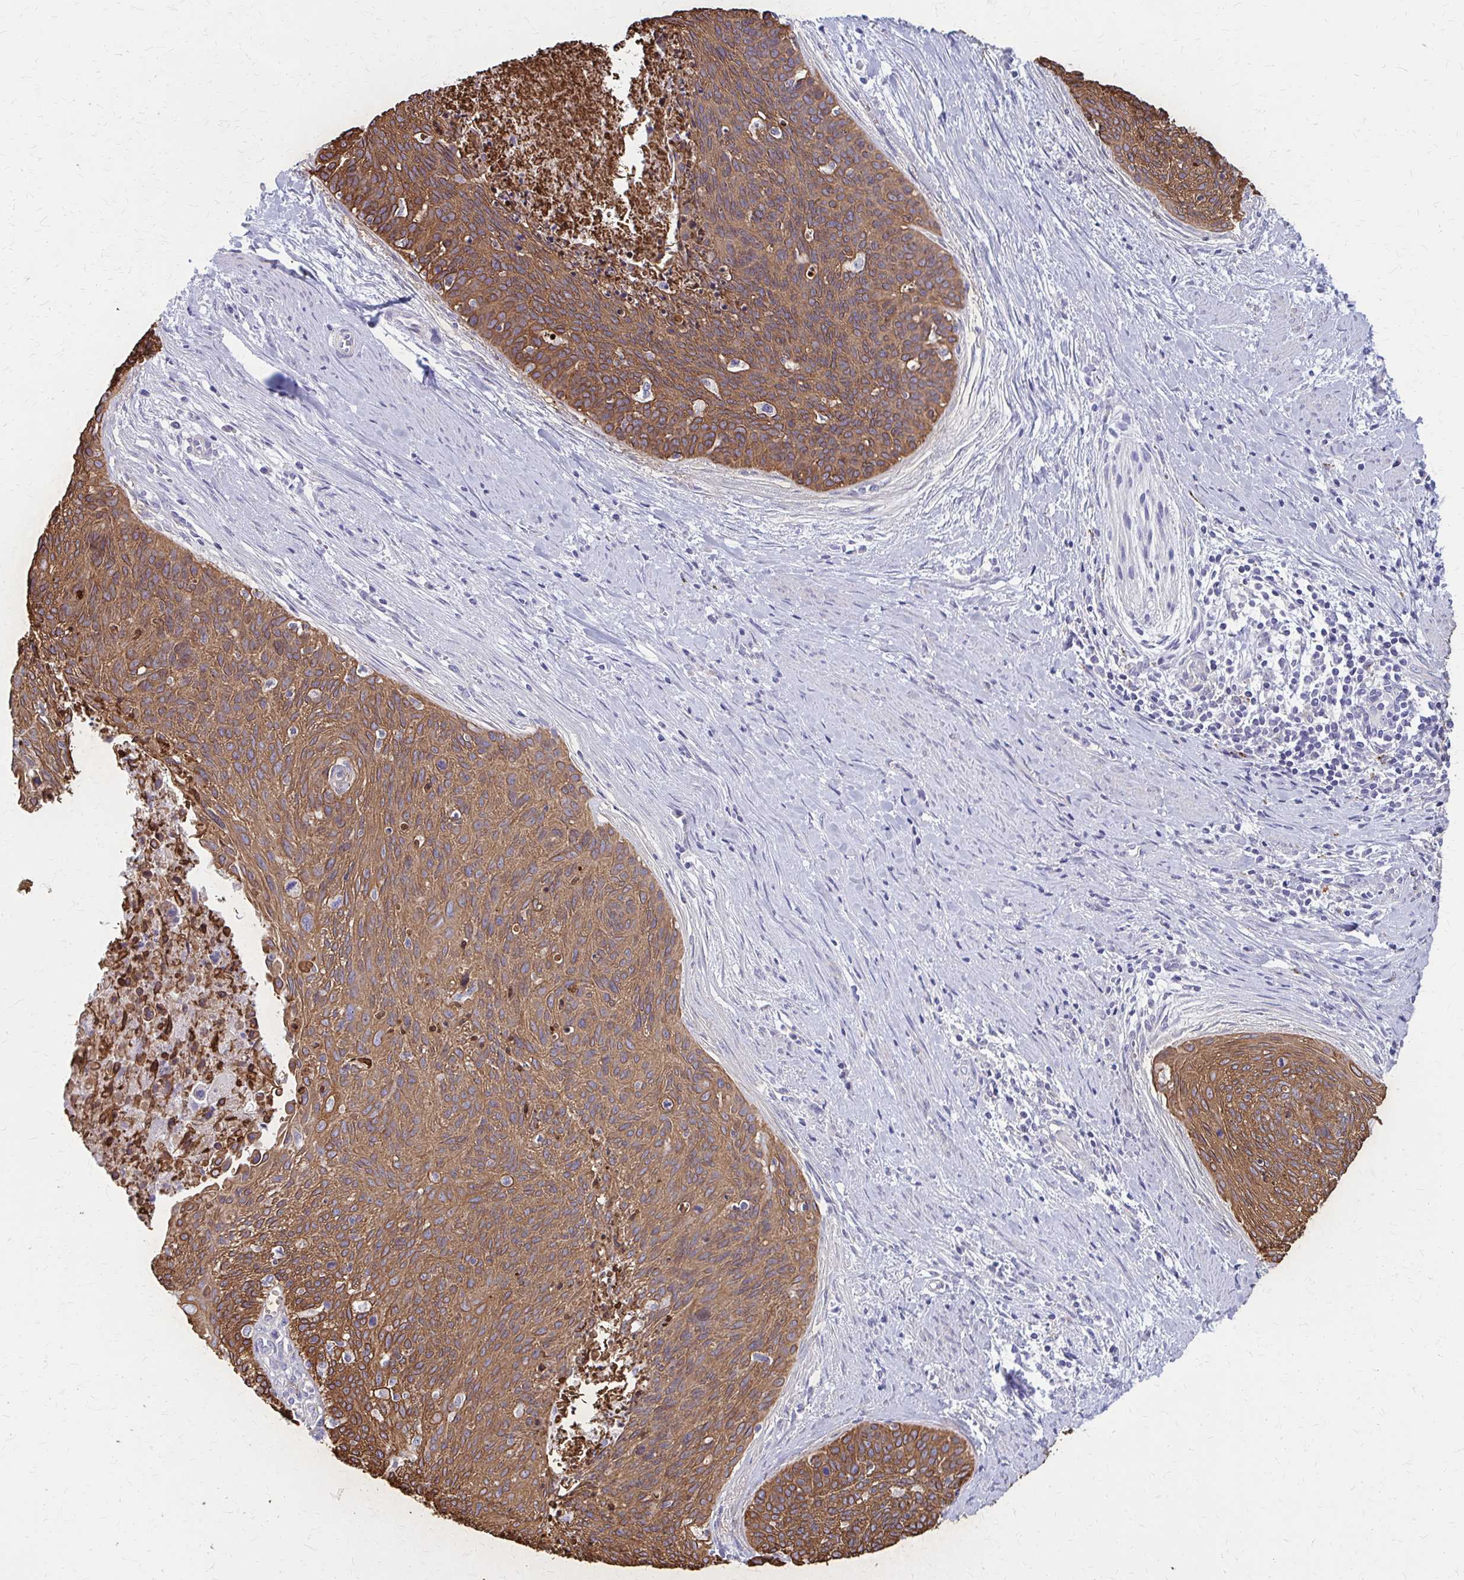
{"staining": {"intensity": "strong", "quantity": ">75%", "location": "cytoplasmic/membranous"}, "tissue": "cervical cancer", "cell_type": "Tumor cells", "image_type": "cancer", "snomed": [{"axis": "morphology", "description": "Squamous cell carcinoma, NOS"}, {"axis": "topography", "description": "Cervix"}], "caption": "Cervical cancer was stained to show a protein in brown. There is high levels of strong cytoplasmic/membranous expression in approximately >75% of tumor cells. (DAB IHC with brightfield microscopy, high magnification).", "gene": "GLYATL2", "patient": {"sex": "female", "age": 55}}